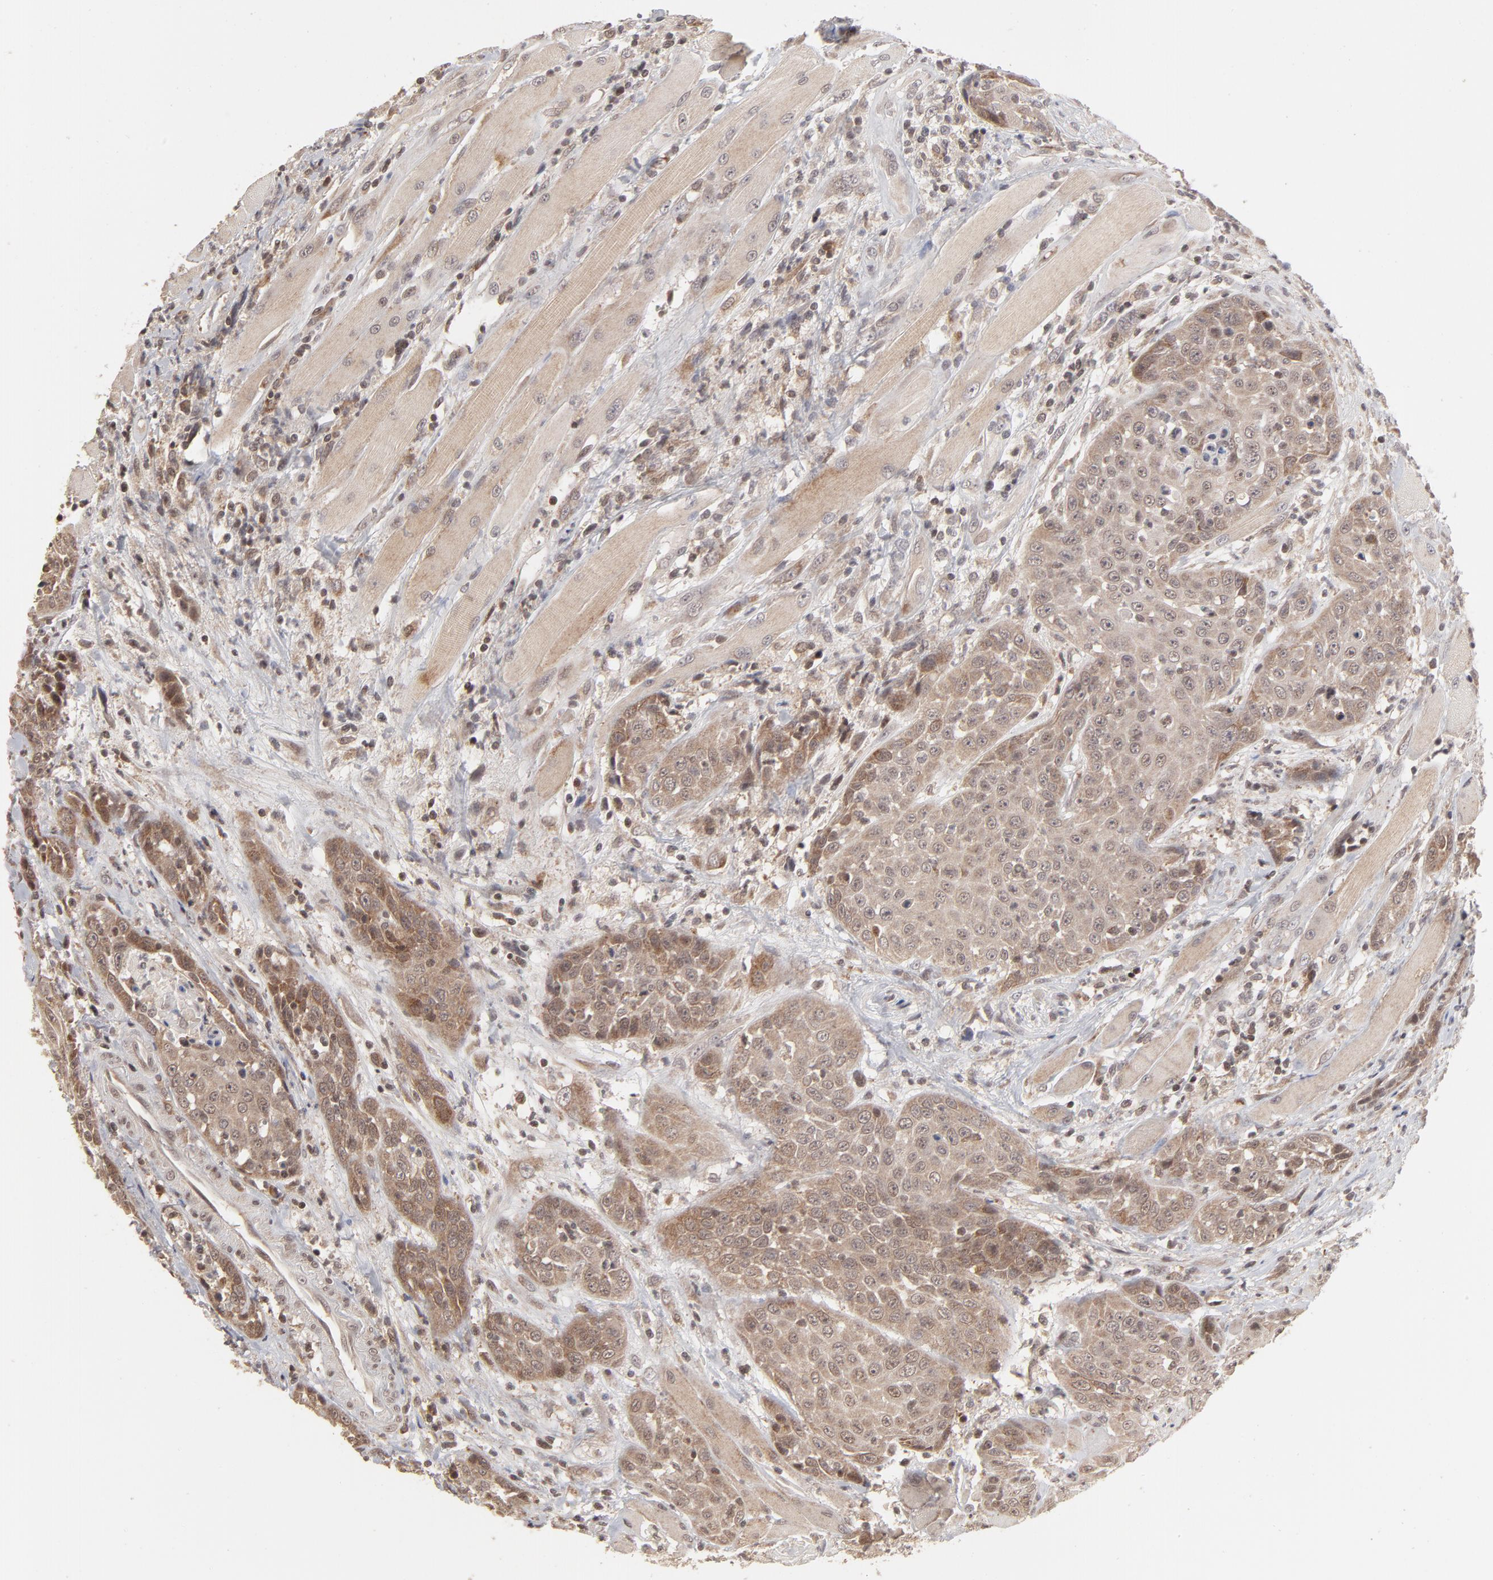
{"staining": {"intensity": "weak", "quantity": ">75%", "location": "cytoplasmic/membranous"}, "tissue": "head and neck cancer", "cell_type": "Tumor cells", "image_type": "cancer", "snomed": [{"axis": "morphology", "description": "Squamous cell carcinoma, NOS"}, {"axis": "topography", "description": "Head-Neck"}], "caption": "Tumor cells demonstrate weak cytoplasmic/membranous staining in approximately >75% of cells in head and neck cancer (squamous cell carcinoma). (Stains: DAB (3,3'-diaminobenzidine) in brown, nuclei in blue, Microscopy: brightfield microscopy at high magnification).", "gene": "ARIH1", "patient": {"sex": "female", "age": 84}}